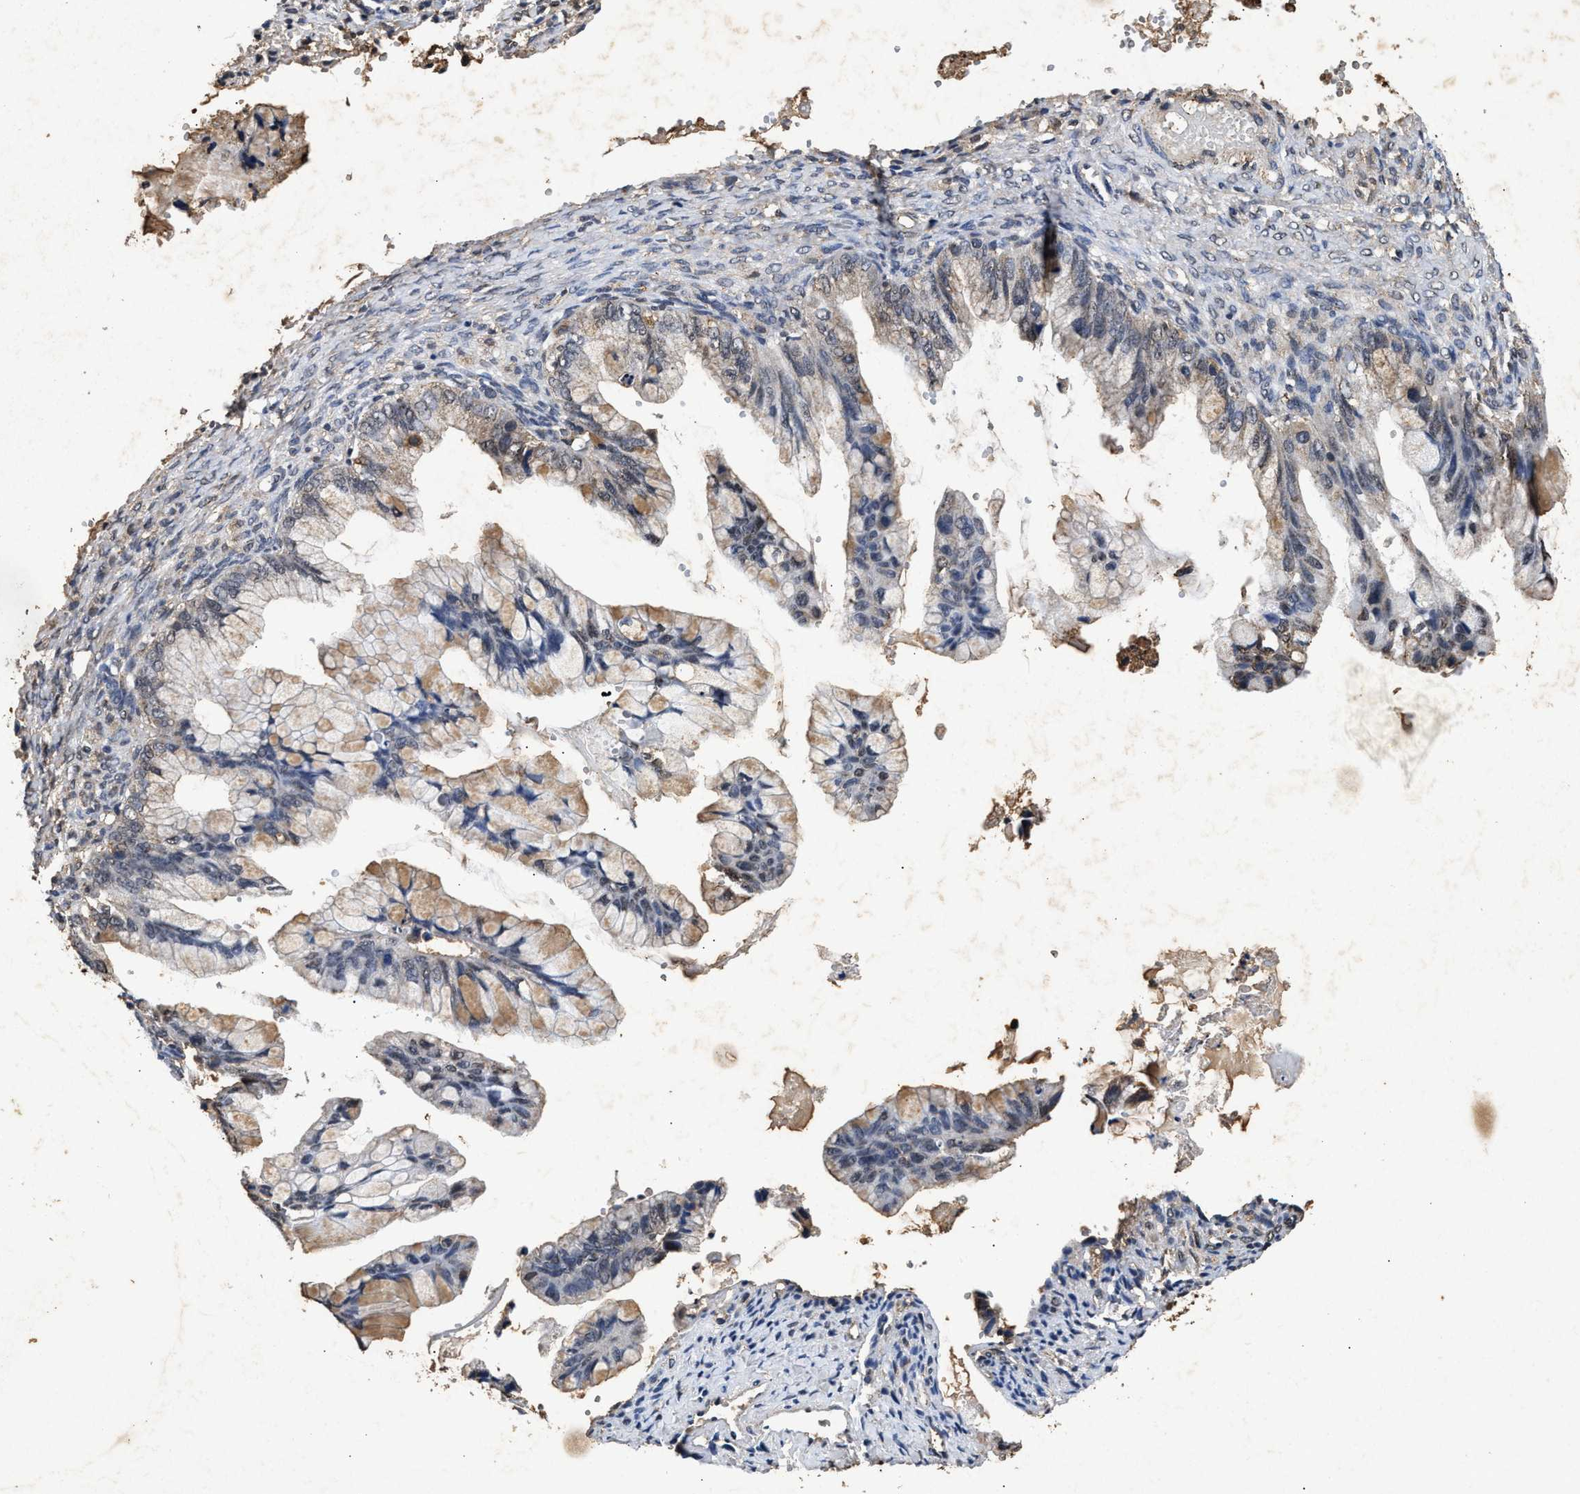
{"staining": {"intensity": "moderate", "quantity": ">75%", "location": "cytoplasmic/membranous"}, "tissue": "ovarian cancer", "cell_type": "Tumor cells", "image_type": "cancer", "snomed": [{"axis": "morphology", "description": "Cystadenocarcinoma, mucinous, NOS"}, {"axis": "topography", "description": "Ovary"}], "caption": "A photomicrograph of human ovarian cancer stained for a protein shows moderate cytoplasmic/membranous brown staining in tumor cells. (DAB (3,3'-diaminobenzidine) IHC with brightfield microscopy, high magnification).", "gene": "ACOX1", "patient": {"sex": "female", "age": 36}}